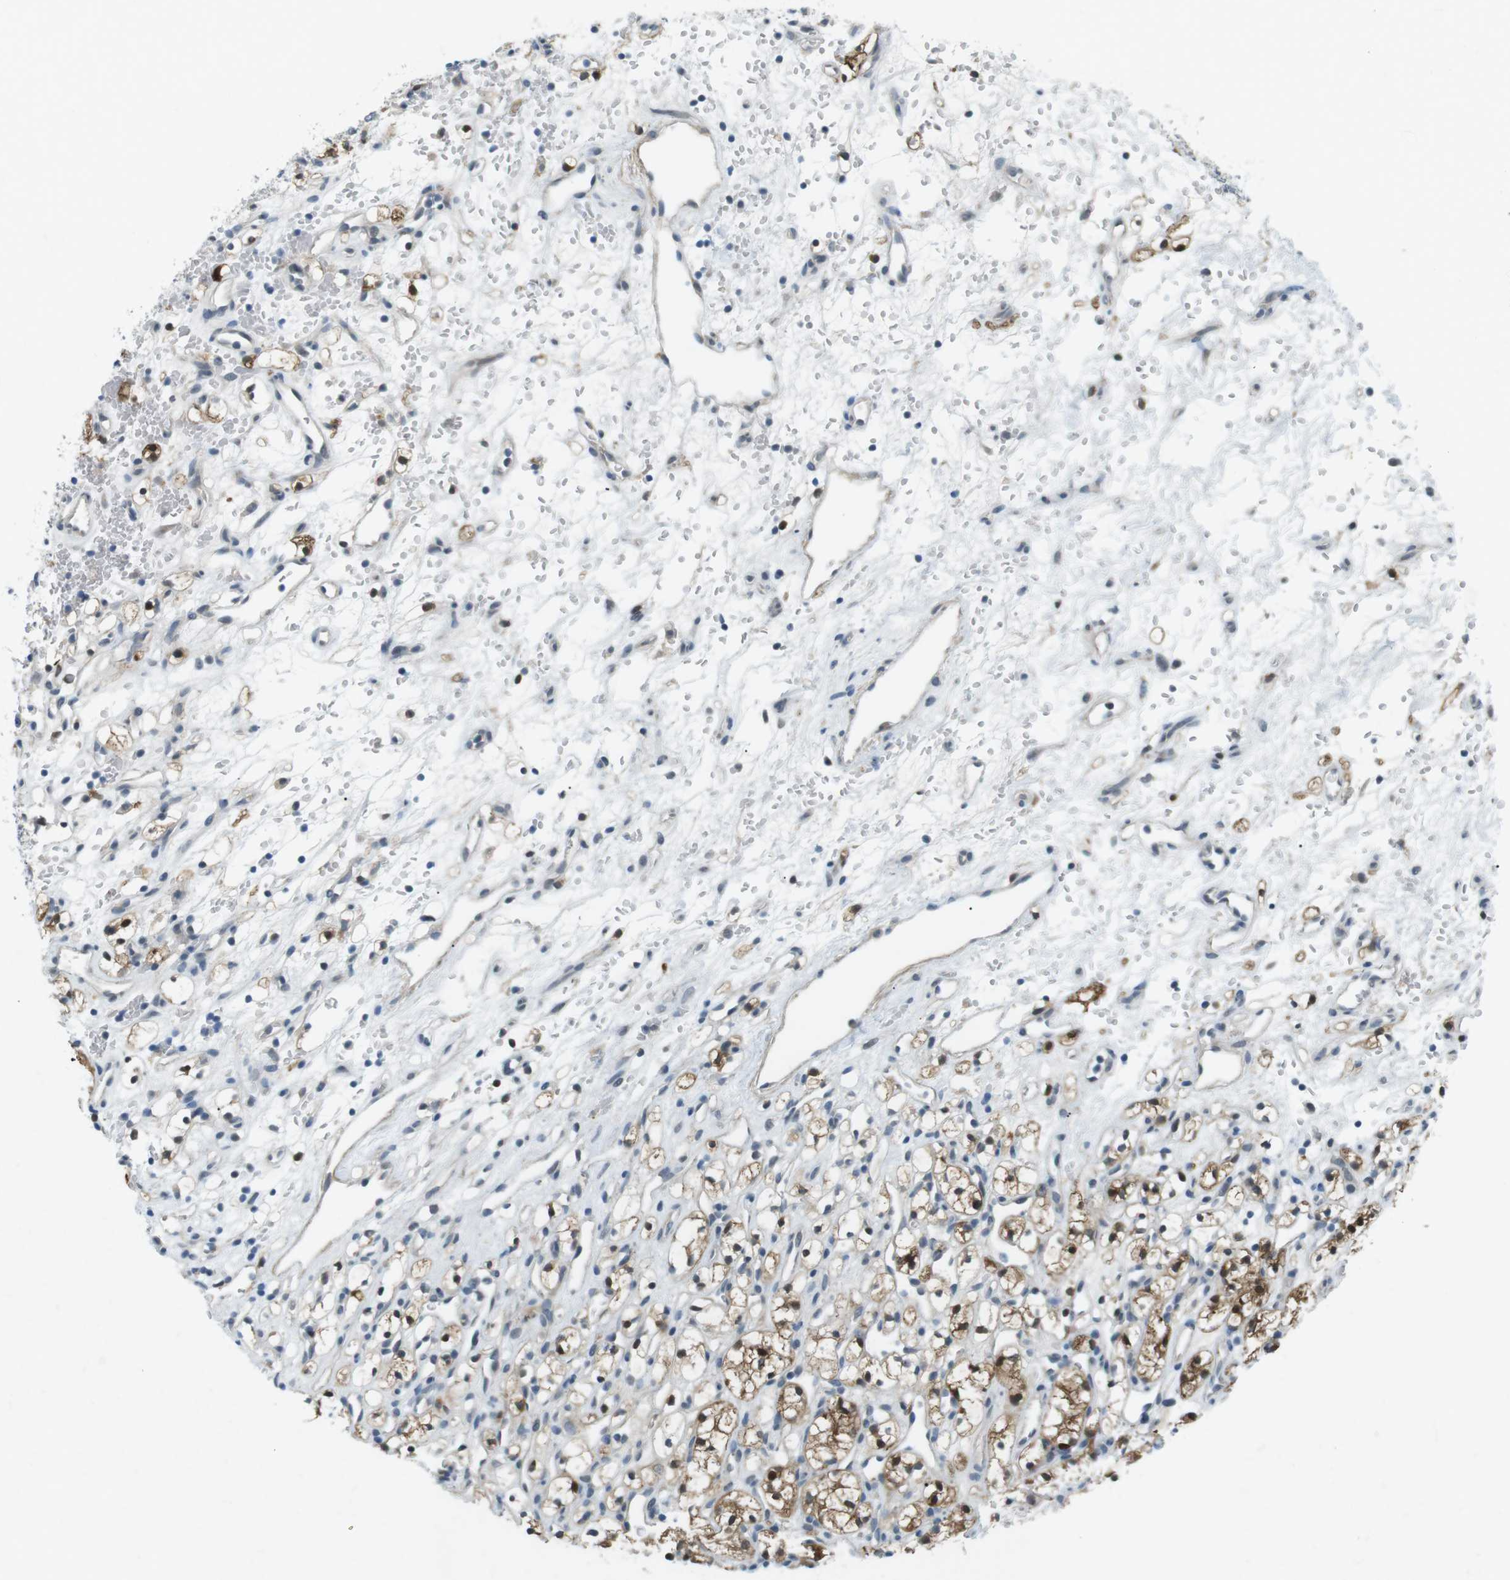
{"staining": {"intensity": "moderate", "quantity": "25%-75%", "location": "cytoplasmic/membranous,nuclear"}, "tissue": "renal cancer", "cell_type": "Tumor cells", "image_type": "cancer", "snomed": [{"axis": "morphology", "description": "Adenocarcinoma, NOS"}, {"axis": "topography", "description": "Kidney"}], "caption": "Tumor cells show moderate cytoplasmic/membranous and nuclear positivity in approximately 25%-75% of cells in renal cancer. (DAB IHC with brightfield microscopy, high magnification).", "gene": "RTN3", "patient": {"sex": "female", "age": 60}}